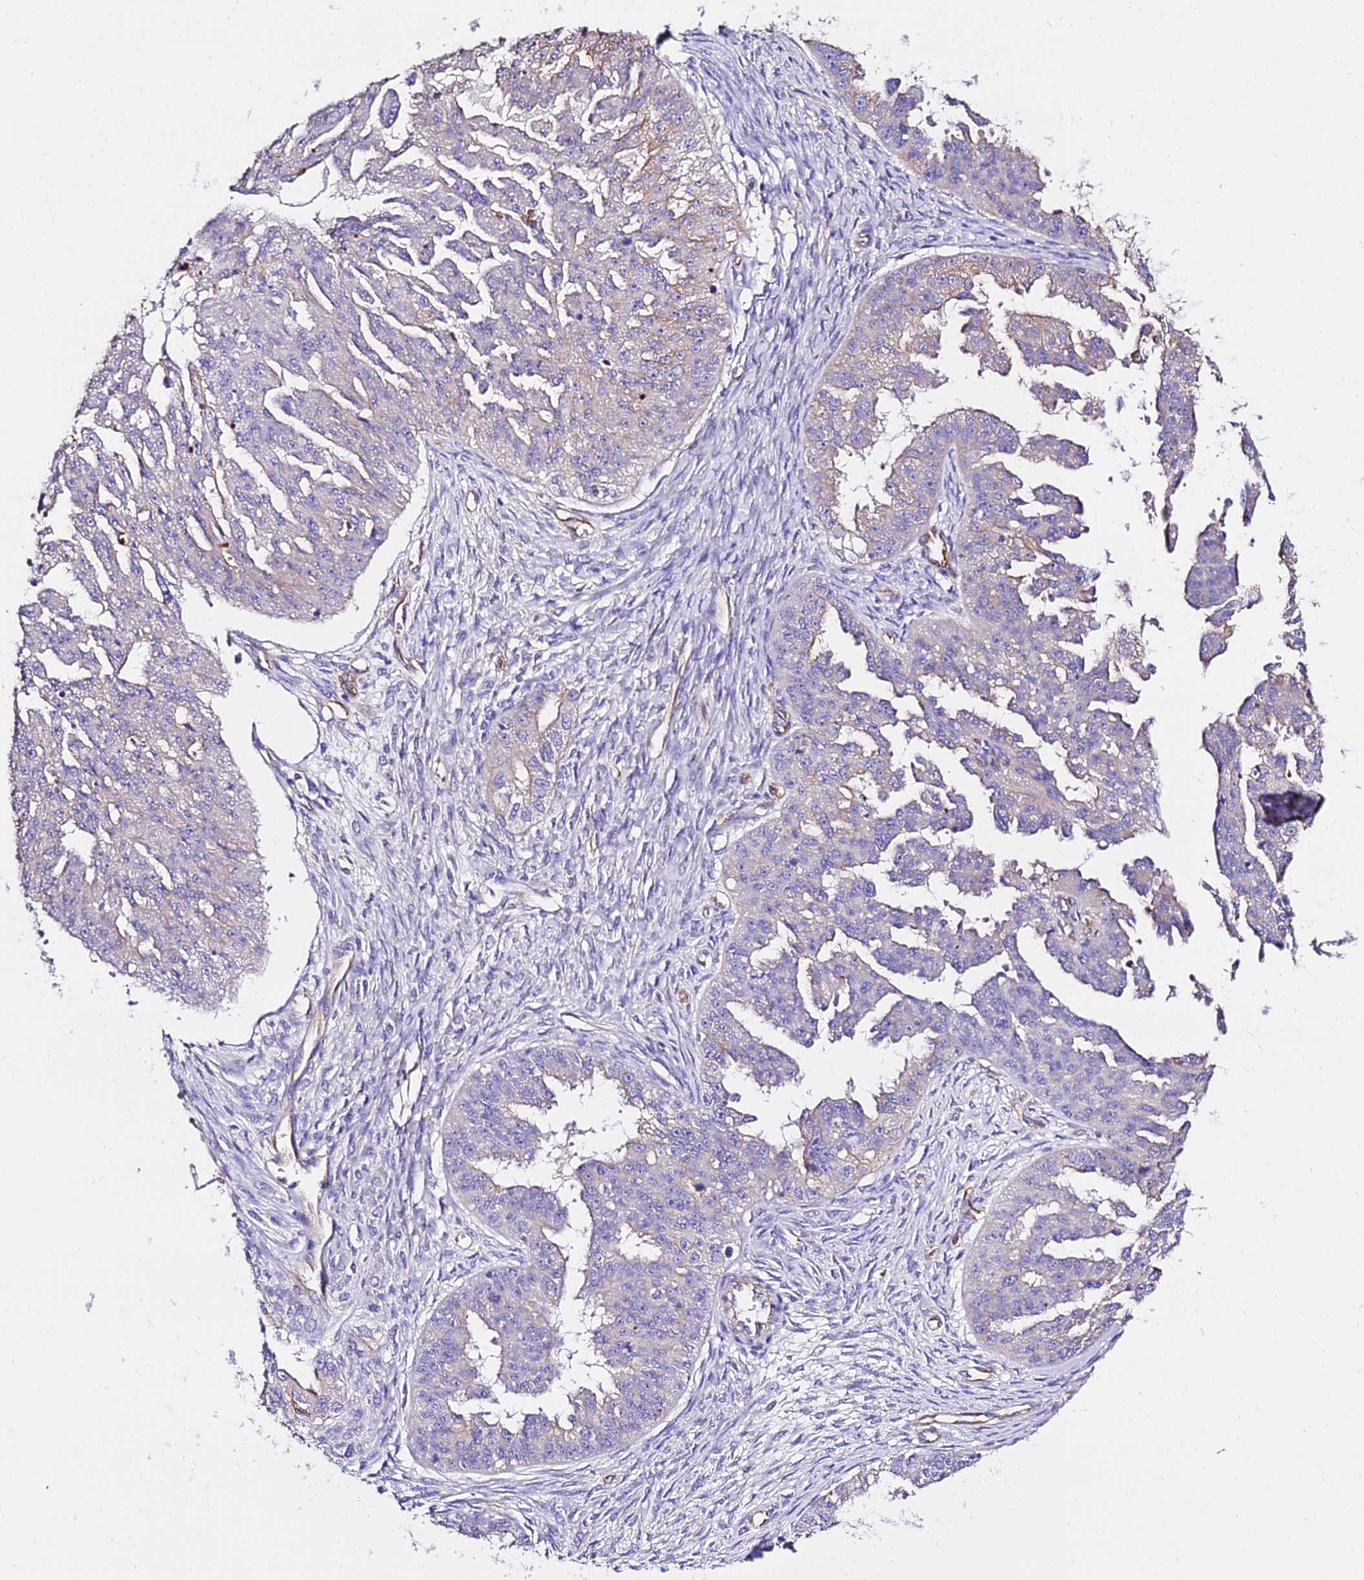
{"staining": {"intensity": "weak", "quantity": "<25%", "location": "cytoplasmic/membranous"}, "tissue": "ovarian cancer", "cell_type": "Tumor cells", "image_type": "cancer", "snomed": [{"axis": "morphology", "description": "Cystadenocarcinoma, serous, NOS"}, {"axis": "topography", "description": "Ovary"}], "caption": "Histopathology image shows no protein positivity in tumor cells of ovarian cancer (serous cystadenocarcinoma) tissue. (DAB (3,3'-diaminobenzidine) immunohistochemistry (IHC) visualized using brightfield microscopy, high magnification).", "gene": "DAW1", "patient": {"sex": "female", "age": 58}}